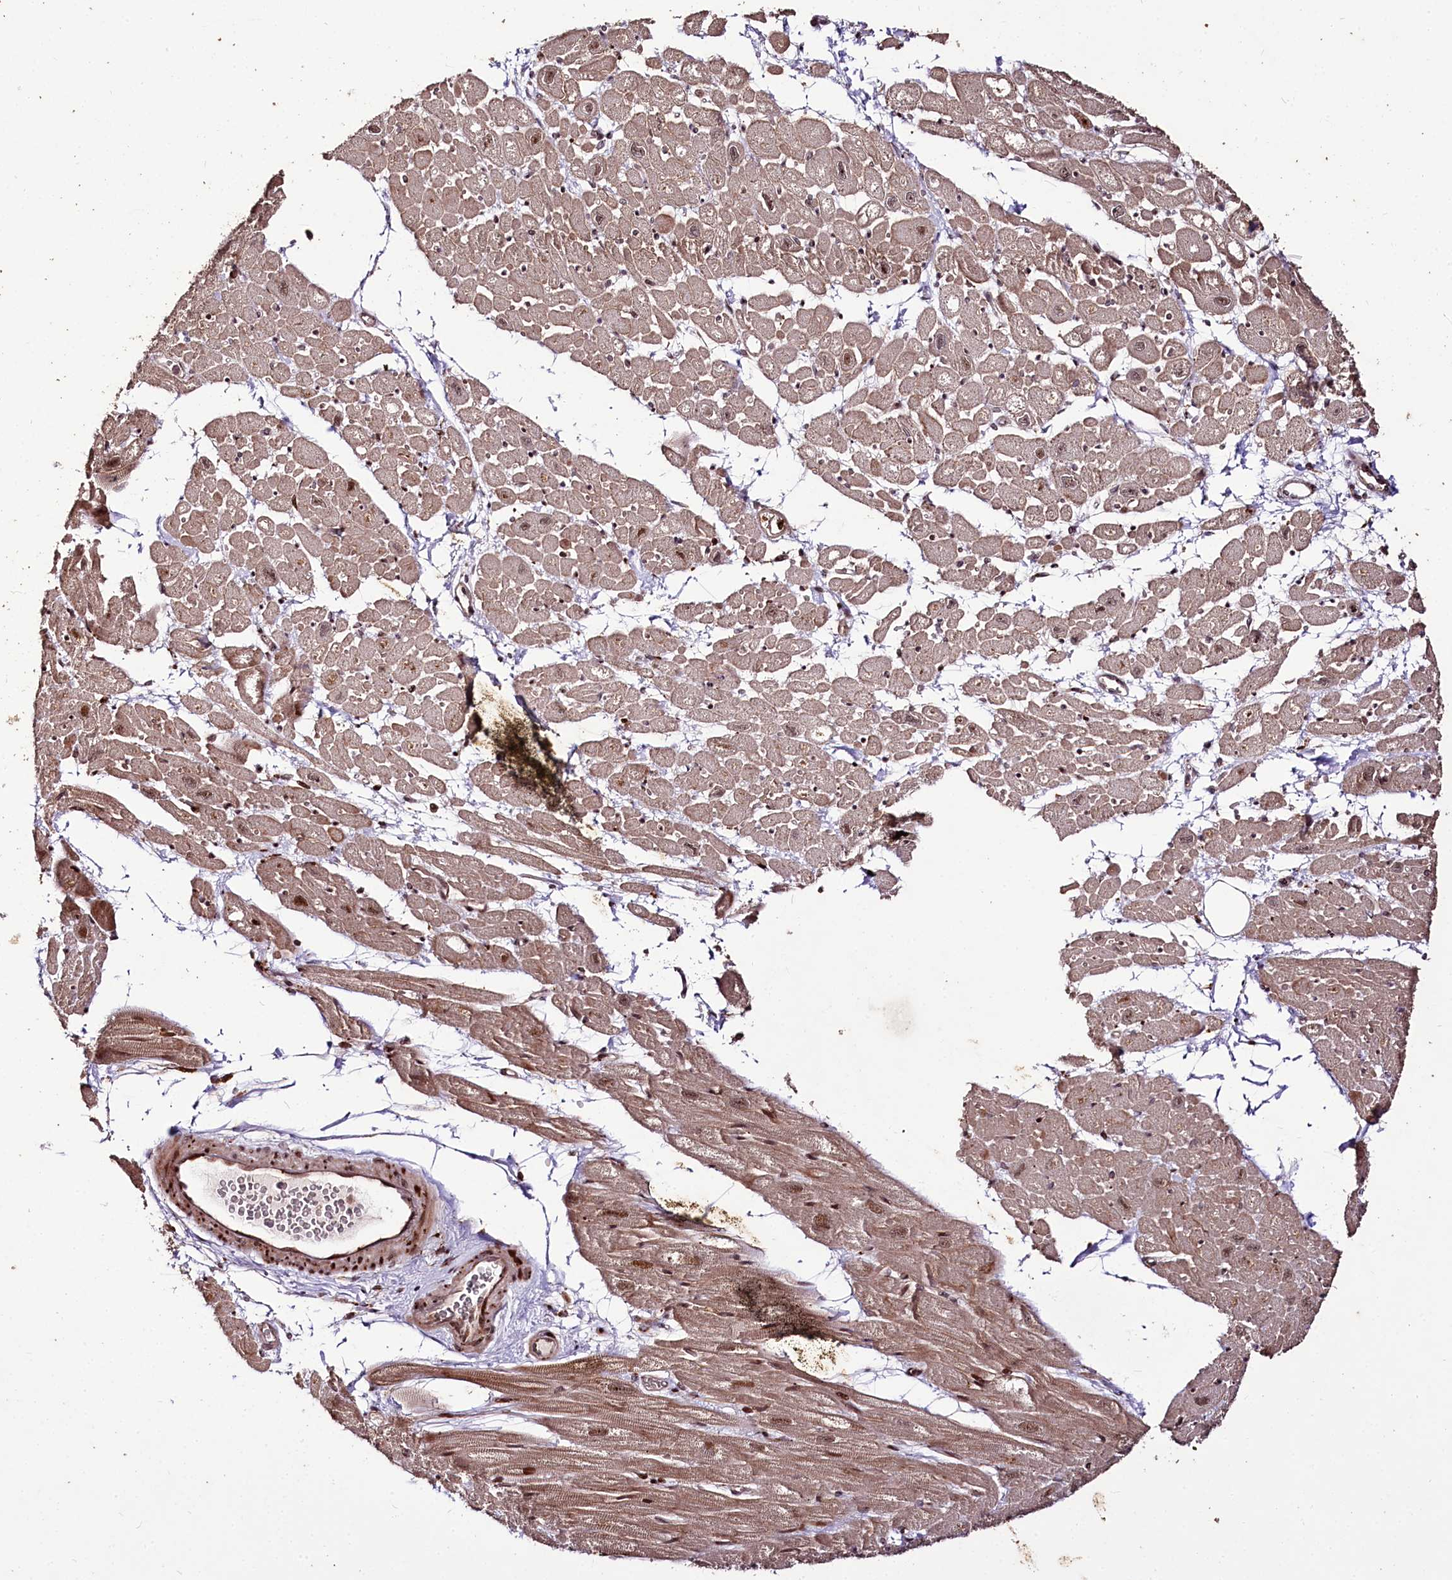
{"staining": {"intensity": "moderate", "quantity": ">75%", "location": "cytoplasmic/membranous,nuclear"}, "tissue": "heart muscle", "cell_type": "Cardiomyocytes", "image_type": "normal", "snomed": [{"axis": "morphology", "description": "Normal tissue, NOS"}, {"axis": "topography", "description": "Heart"}], "caption": "Immunohistochemical staining of benign heart muscle demonstrates >75% levels of moderate cytoplasmic/membranous,nuclear protein expression in about >75% of cardiomyocytes.", "gene": "CARD19", "patient": {"sex": "male", "age": 50}}